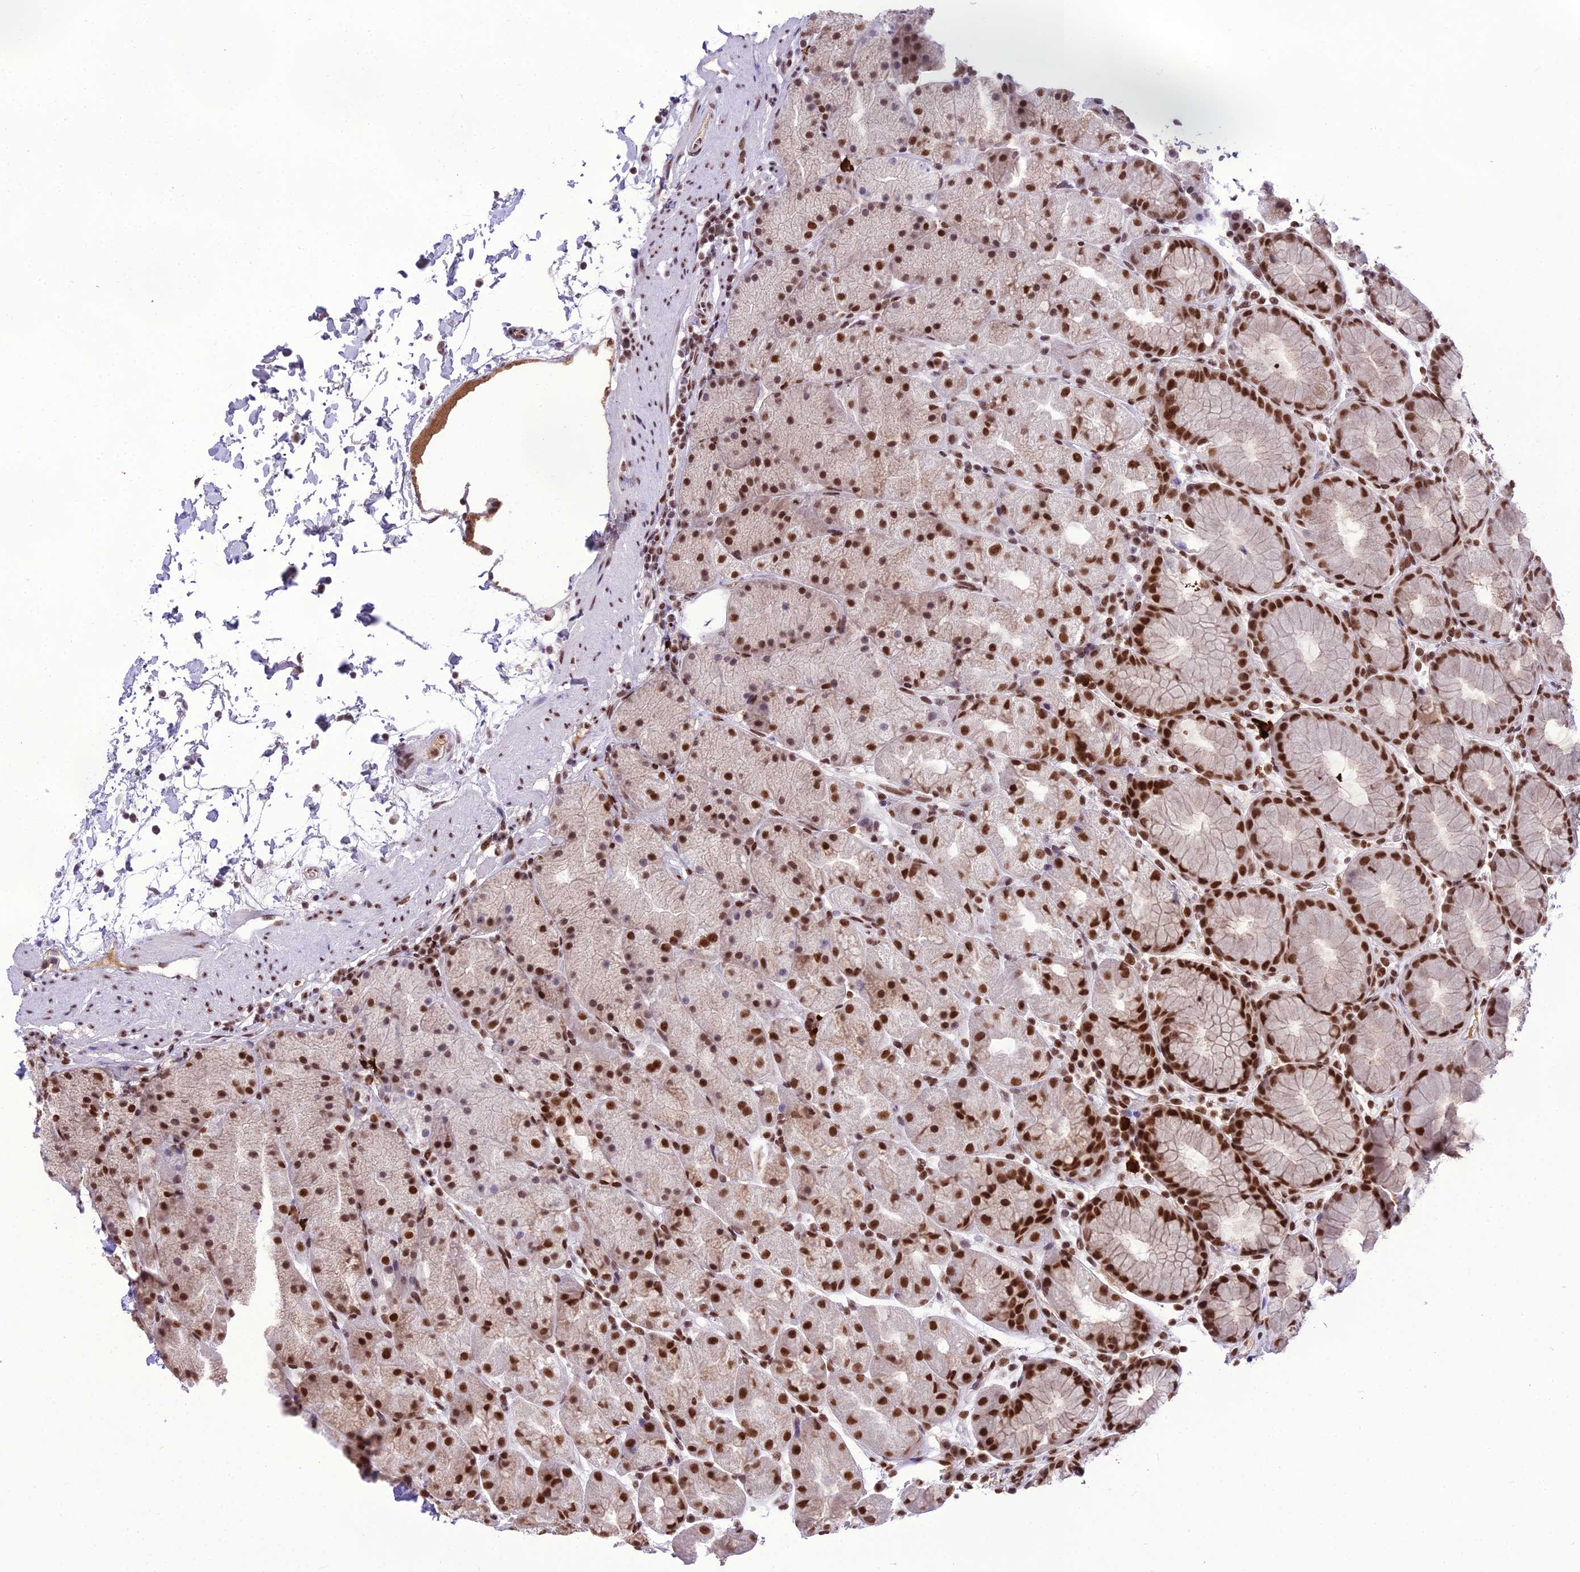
{"staining": {"intensity": "strong", "quantity": "25%-75%", "location": "nuclear"}, "tissue": "stomach", "cell_type": "Glandular cells", "image_type": "normal", "snomed": [{"axis": "morphology", "description": "Normal tissue, NOS"}, {"axis": "topography", "description": "Stomach, upper"}, {"axis": "topography", "description": "Stomach, lower"}], "caption": "The histopathology image displays staining of normal stomach, revealing strong nuclear protein expression (brown color) within glandular cells. Immunohistochemistry (ihc) stains the protein in brown and the nuclei are stained blue.", "gene": "SH3RF3", "patient": {"sex": "male", "age": 67}}